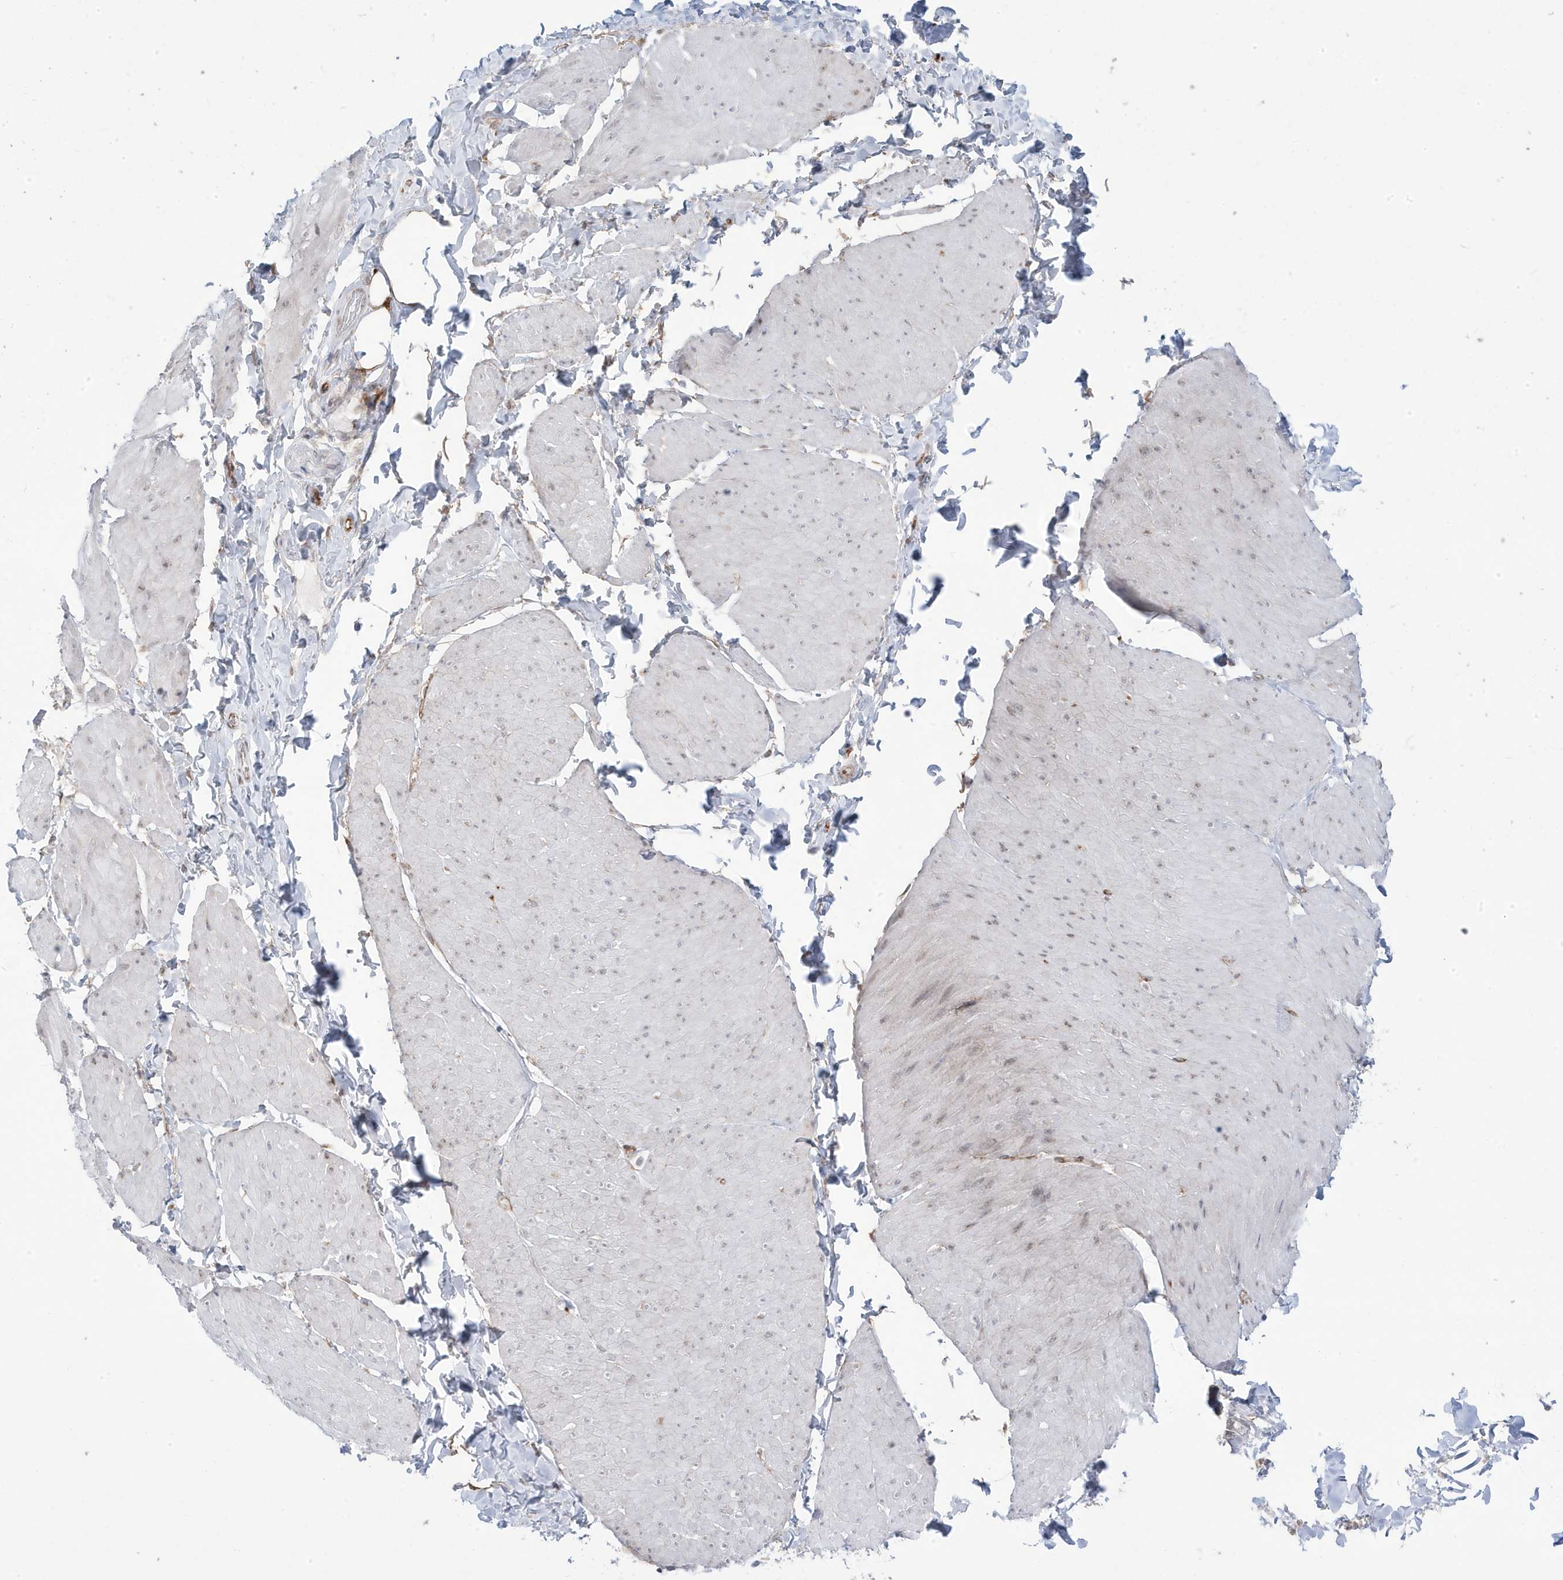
{"staining": {"intensity": "weak", "quantity": "<25%", "location": "cytoplasmic/membranous,nuclear"}, "tissue": "smooth muscle", "cell_type": "Smooth muscle cells", "image_type": "normal", "snomed": [{"axis": "morphology", "description": "Urothelial carcinoma, High grade"}, {"axis": "topography", "description": "Urinary bladder"}], "caption": "Immunohistochemistry (IHC) photomicrograph of benign smooth muscle: human smooth muscle stained with DAB (3,3'-diaminobenzidine) displays no significant protein staining in smooth muscle cells. The staining is performed using DAB (3,3'-diaminobenzidine) brown chromogen with nuclei counter-stained in using hematoxylin.", "gene": "ADAMTSL3", "patient": {"sex": "male", "age": 46}}